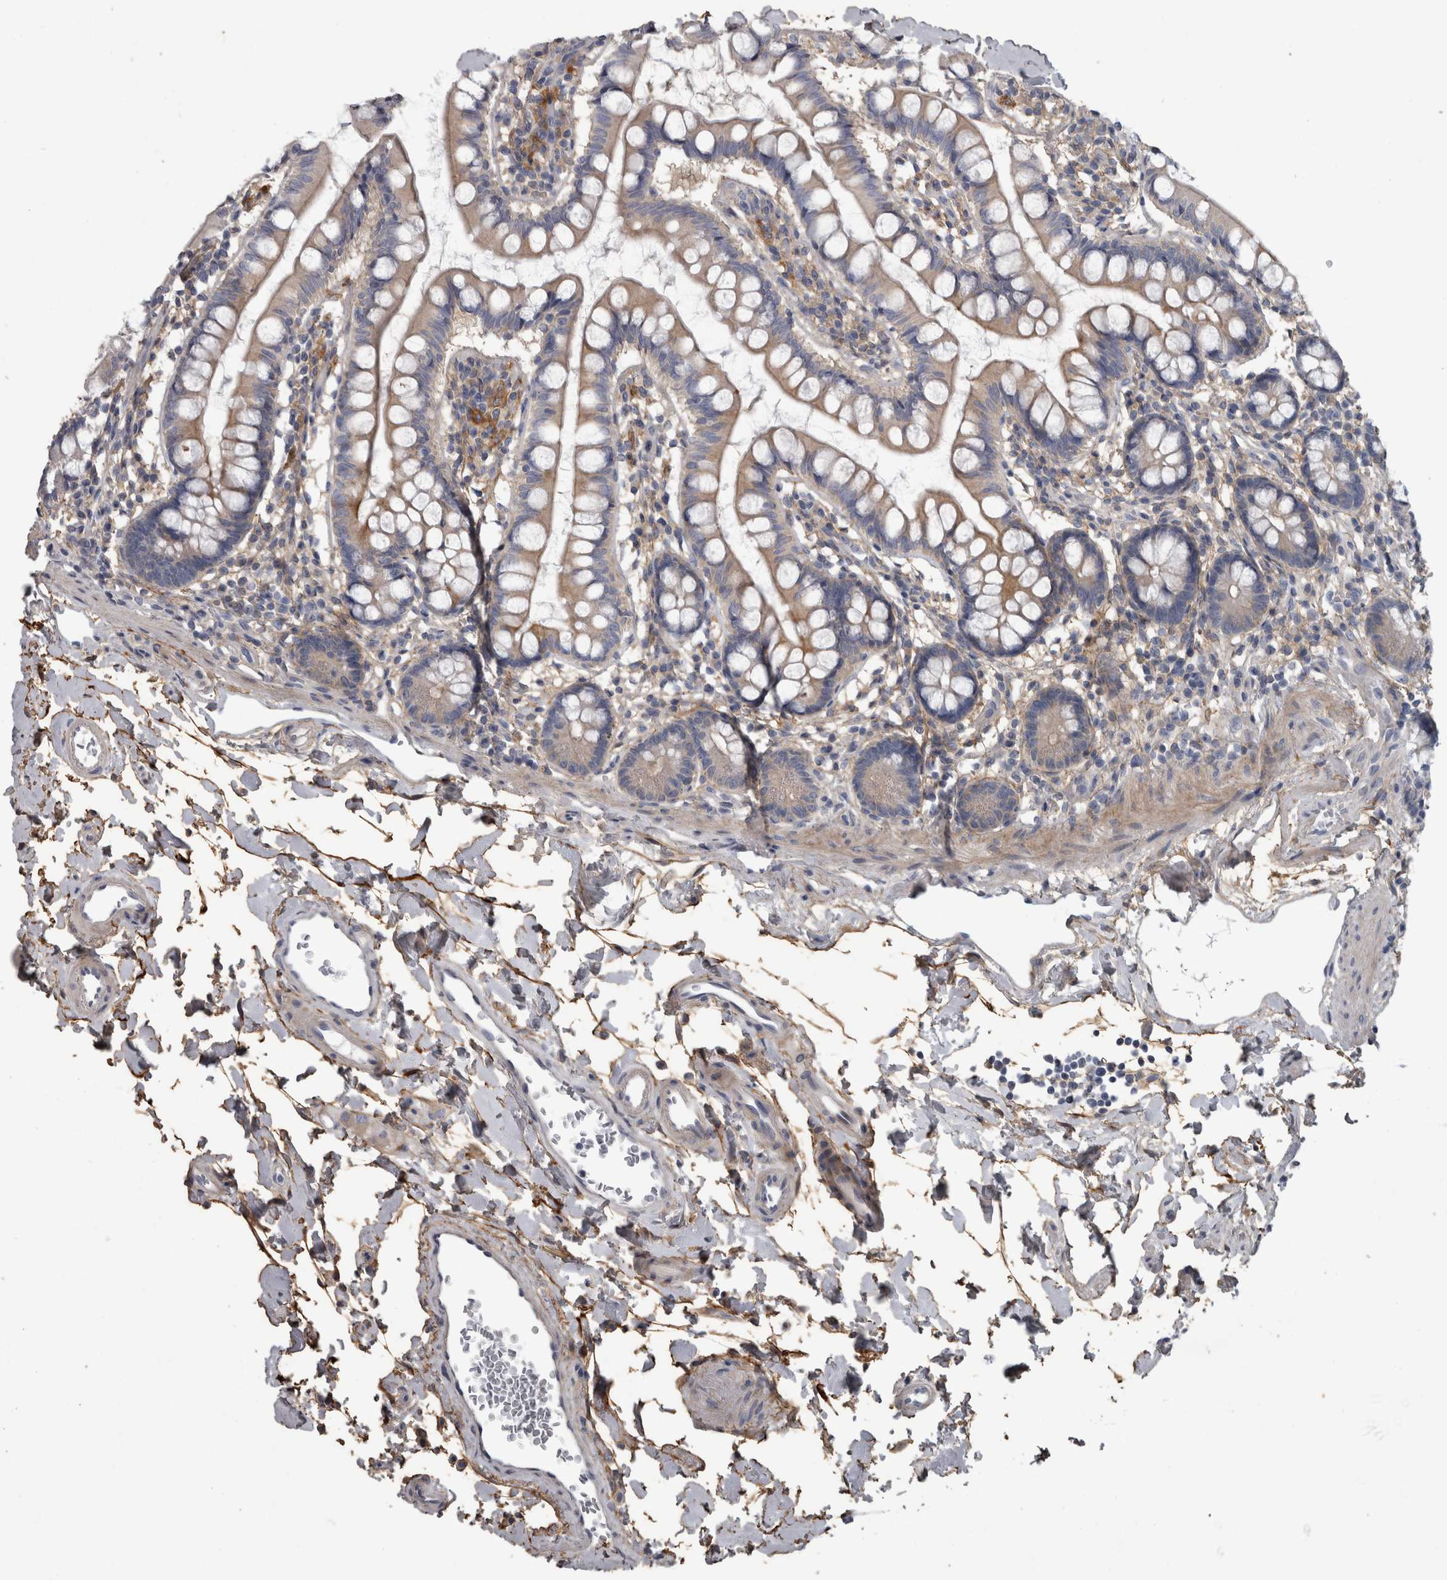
{"staining": {"intensity": "weak", "quantity": "25%-75%", "location": "cytoplasmic/membranous"}, "tissue": "small intestine", "cell_type": "Glandular cells", "image_type": "normal", "snomed": [{"axis": "morphology", "description": "Normal tissue, NOS"}, {"axis": "topography", "description": "Small intestine"}], "caption": "Brown immunohistochemical staining in normal small intestine demonstrates weak cytoplasmic/membranous expression in approximately 25%-75% of glandular cells. Using DAB (3,3'-diaminobenzidine) (brown) and hematoxylin (blue) stains, captured at high magnification using brightfield microscopy.", "gene": "EFEMP2", "patient": {"sex": "female", "age": 84}}